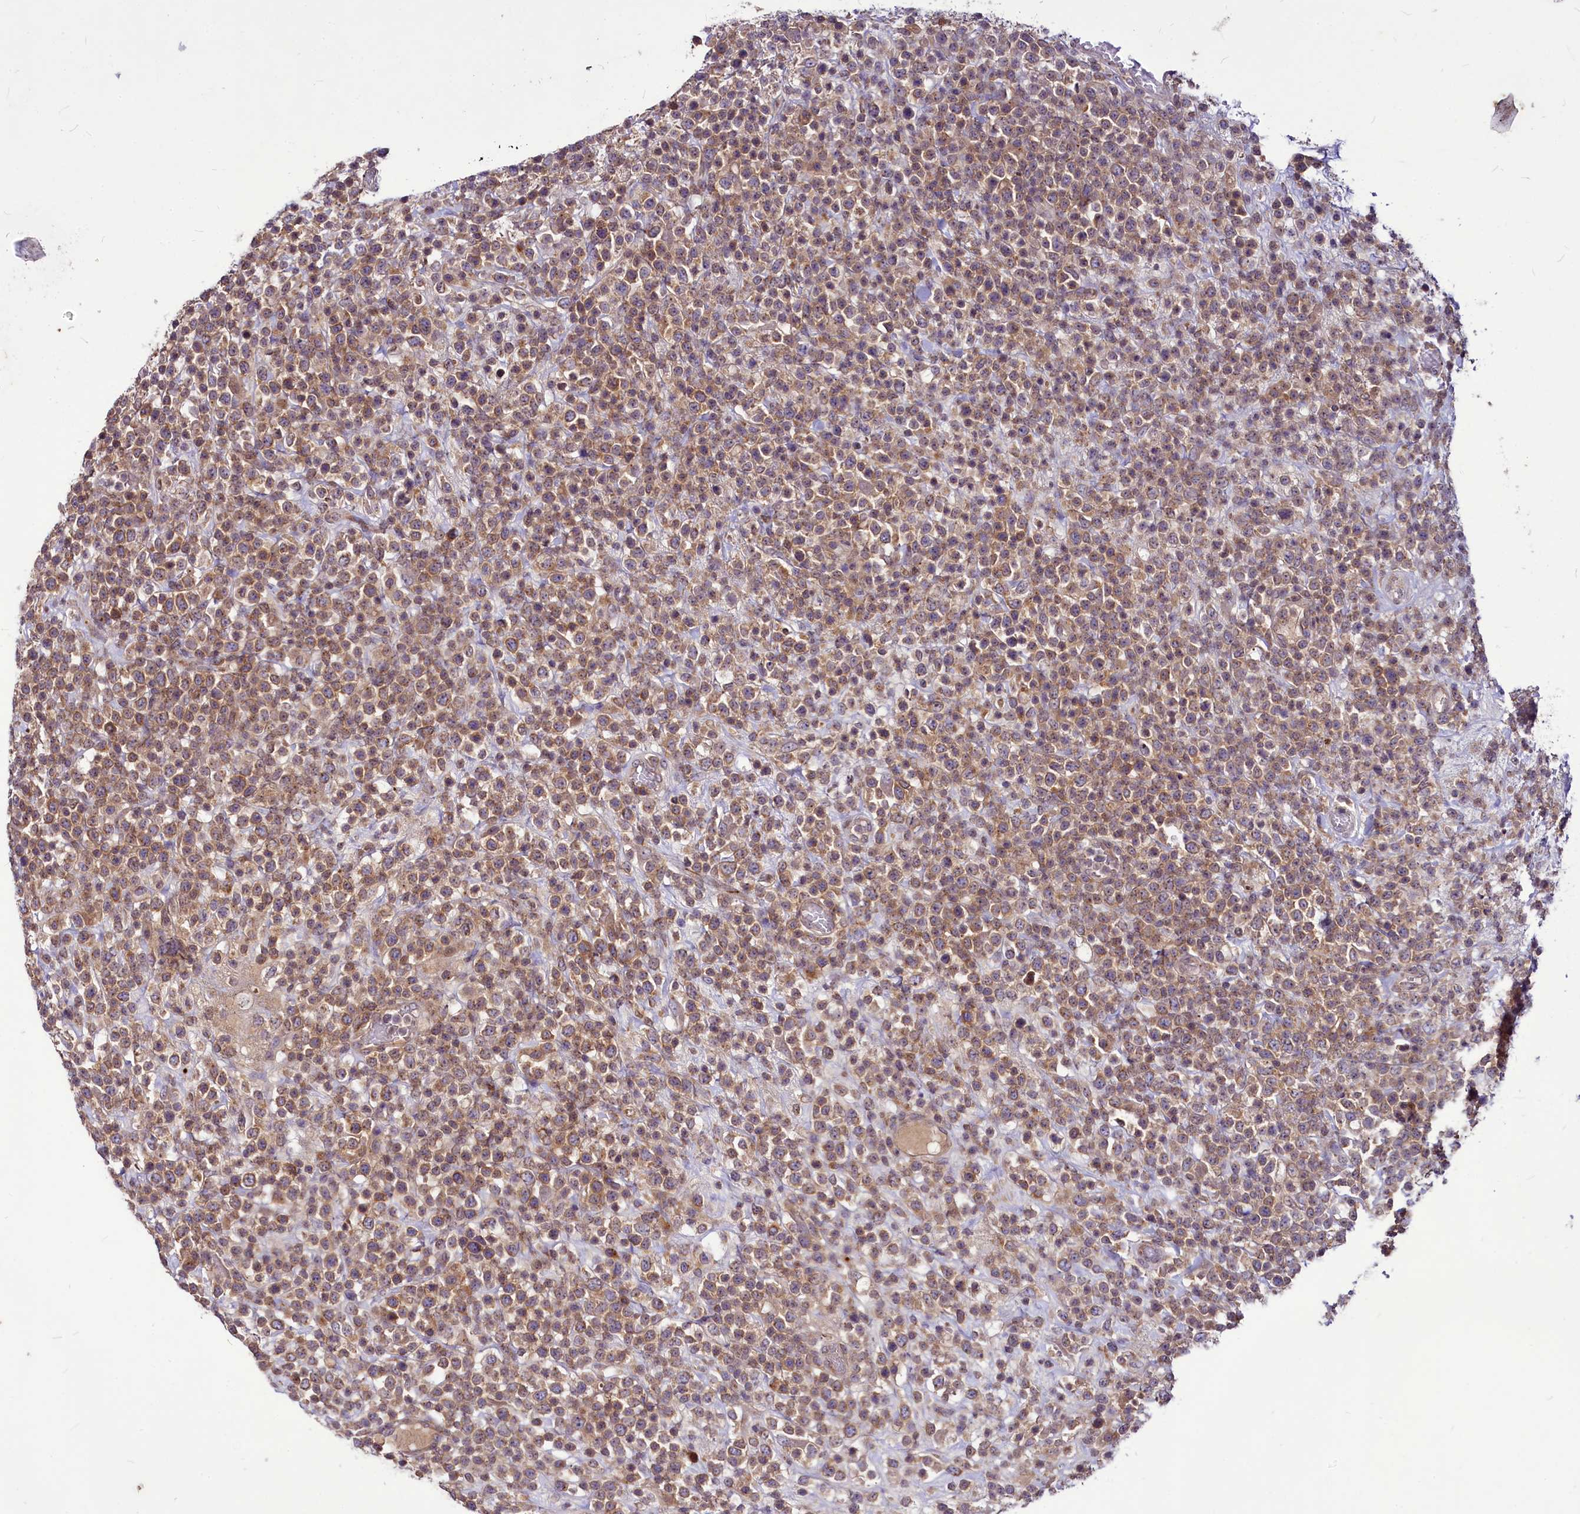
{"staining": {"intensity": "moderate", "quantity": ">75%", "location": "cytoplasmic/membranous"}, "tissue": "lymphoma", "cell_type": "Tumor cells", "image_type": "cancer", "snomed": [{"axis": "morphology", "description": "Malignant lymphoma, non-Hodgkin's type, High grade"}, {"axis": "topography", "description": "Colon"}], "caption": "High-magnification brightfield microscopy of high-grade malignant lymphoma, non-Hodgkin's type stained with DAB (brown) and counterstained with hematoxylin (blue). tumor cells exhibit moderate cytoplasmic/membranous positivity is identified in about>75% of cells. The staining was performed using DAB (3,3'-diaminobenzidine) to visualize the protein expression in brown, while the nuclei were stained in blue with hematoxylin (Magnification: 20x).", "gene": "C11orf86", "patient": {"sex": "female", "age": 53}}